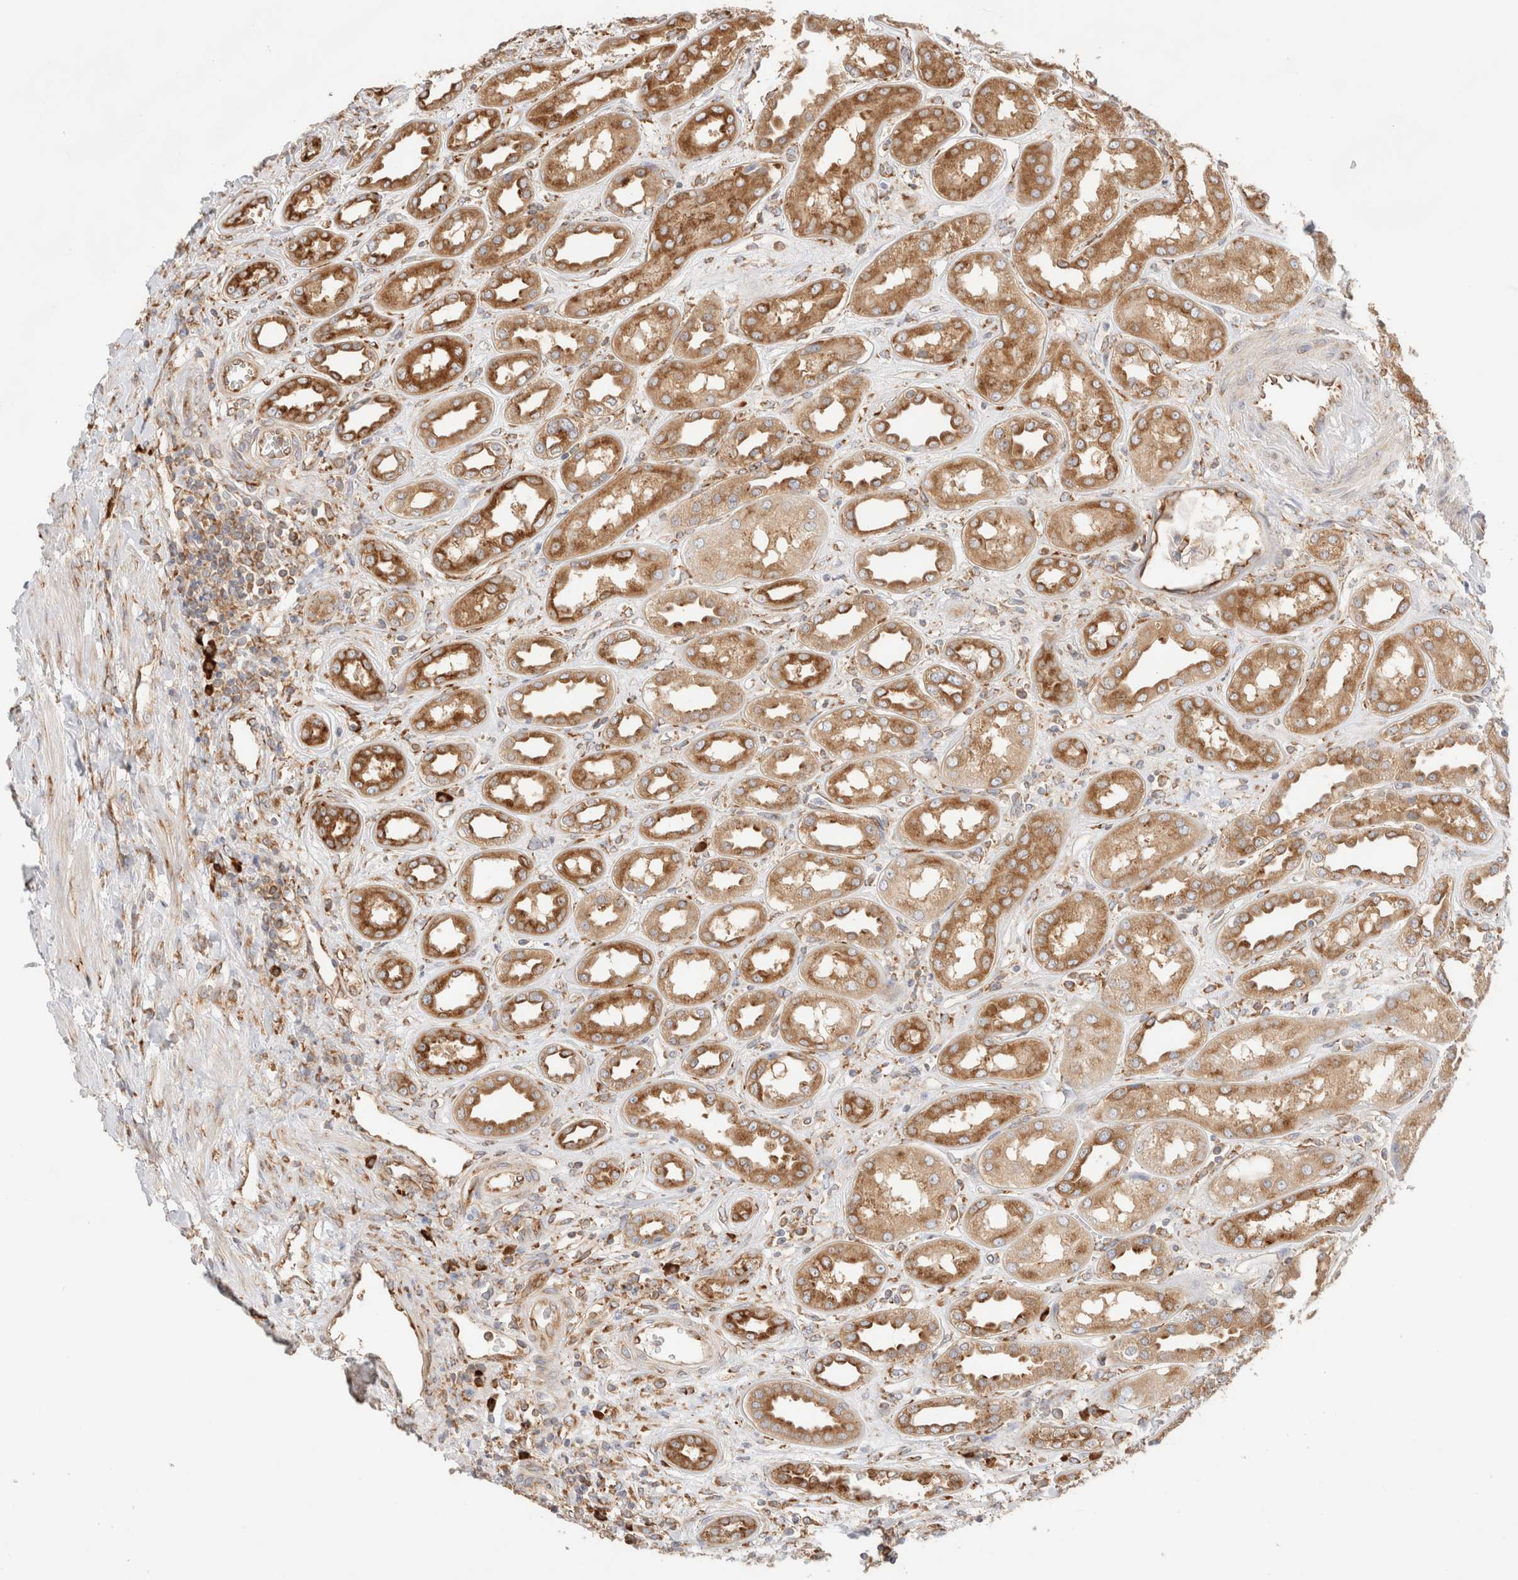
{"staining": {"intensity": "moderate", "quantity": ">75%", "location": "cytoplasmic/membranous"}, "tissue": "kidney", "cell_type": "Cells in glomeruli", "image_type": "normal", "snomed": [{"axis": "morphology", "description": "Normal tissue, NOS"}, {"axis": "topography", "description": "Kidney"}], "caption": "Kidney stained for a protein shows moderate cytoplasmic/membranous positivity in cells in glomeruli. The staining was performed using DAB to visualize the protein expression in brown, while the nuclei were stained in blue with hematoxylin (Magnification: 20x).", "gene": "ZC2HC1A", "patient": {"sex": "male", "age": 59}}